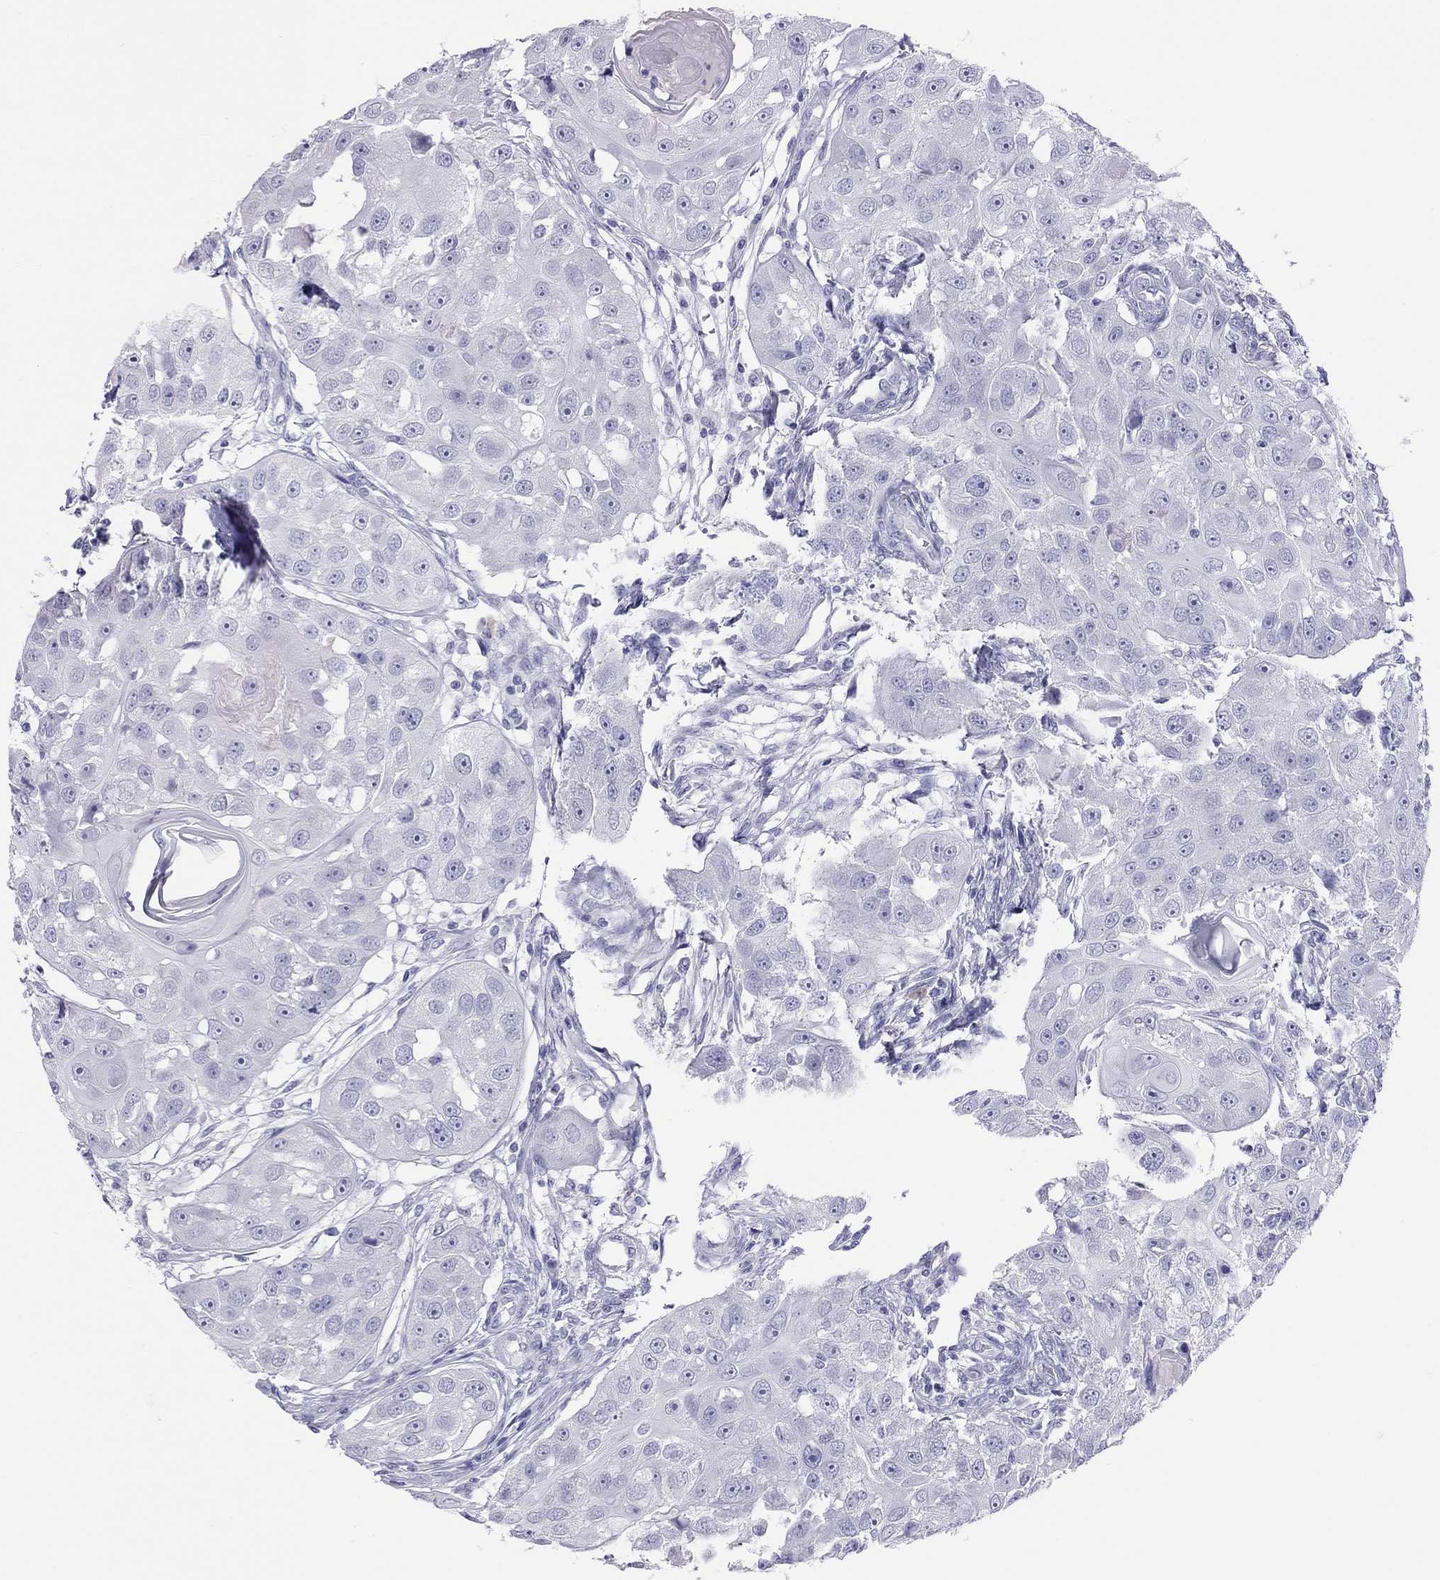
{"staining": {"intensity": "negative", "quantity": "none", "location": "none"}, "tissue": "head and neck cancer", "cell_type": "Tumor cells", "image_type": "cancer", "snomed": [{"axis": "morphology", "description": "Squamous cell carcinoma, NOS"}, {"axis": "topography", "description": "Head-Neck"}], "caption": "A photomicrograph of head and neck cancer (squamous cell carcinoma) stained for a protein shows no brown staining in tumor cells.", "gene": "STAG3", "patient": {"sex": "male", "age": 51}}